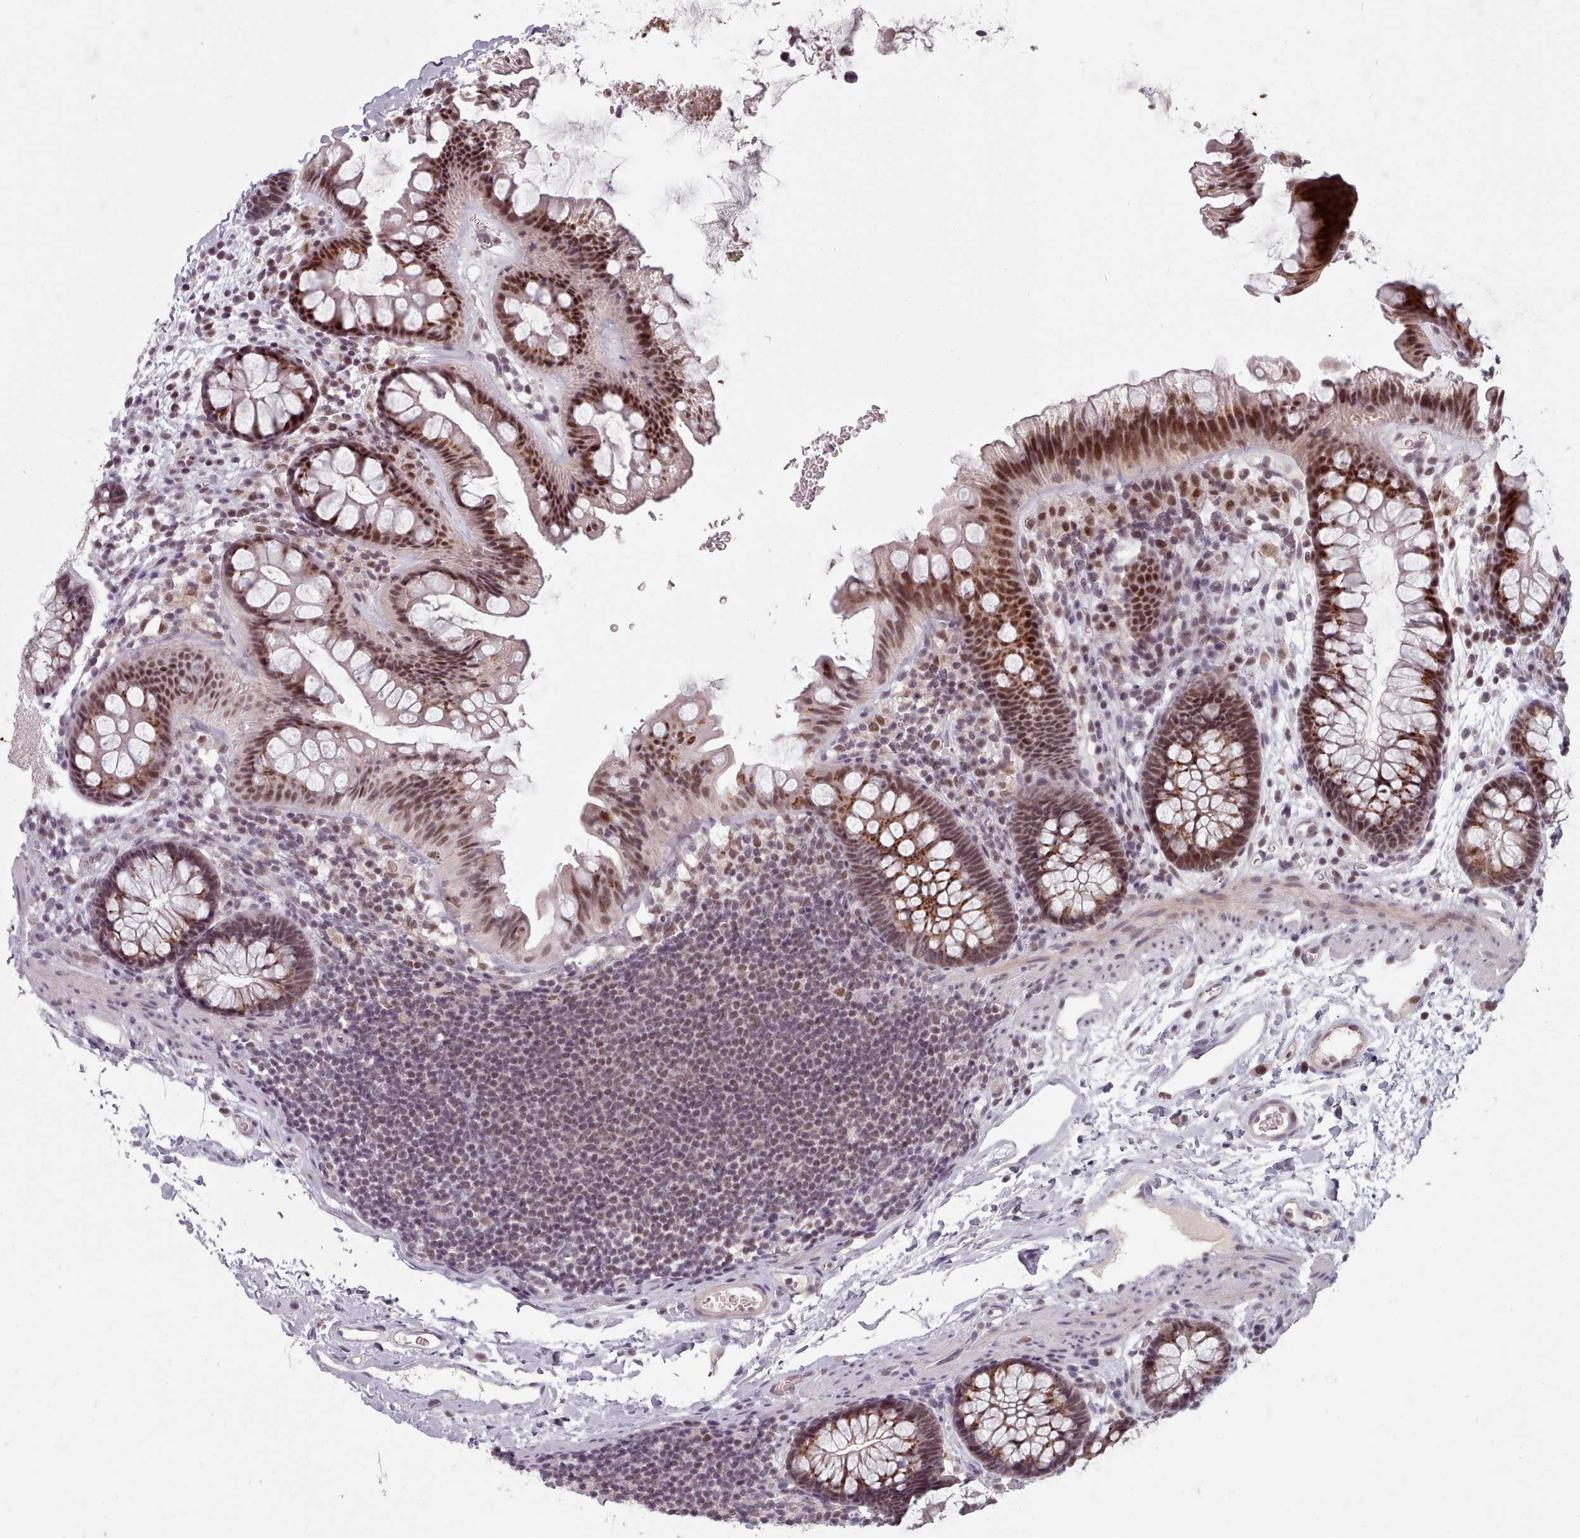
{"staining": {"intensity": "weak", "quantity": ">75%", "location": "nuclear"}, "tissue": "colon", "cell_type": "Endothelial cells", "image_type": "normal", "snomed": [{"axis": "morphology", "description": "Normal tissue, NOS"}, {"axis": "topography", "description": "Colon"}], "caption": "Protein positivity by immunohistochemistry (IHC) exhibits weak nuclear expression in approximately >75% of endothelial cells in unremarkable colon.", "gene": "SRSF9", "patient": {"sex": "female", "age": 62}}